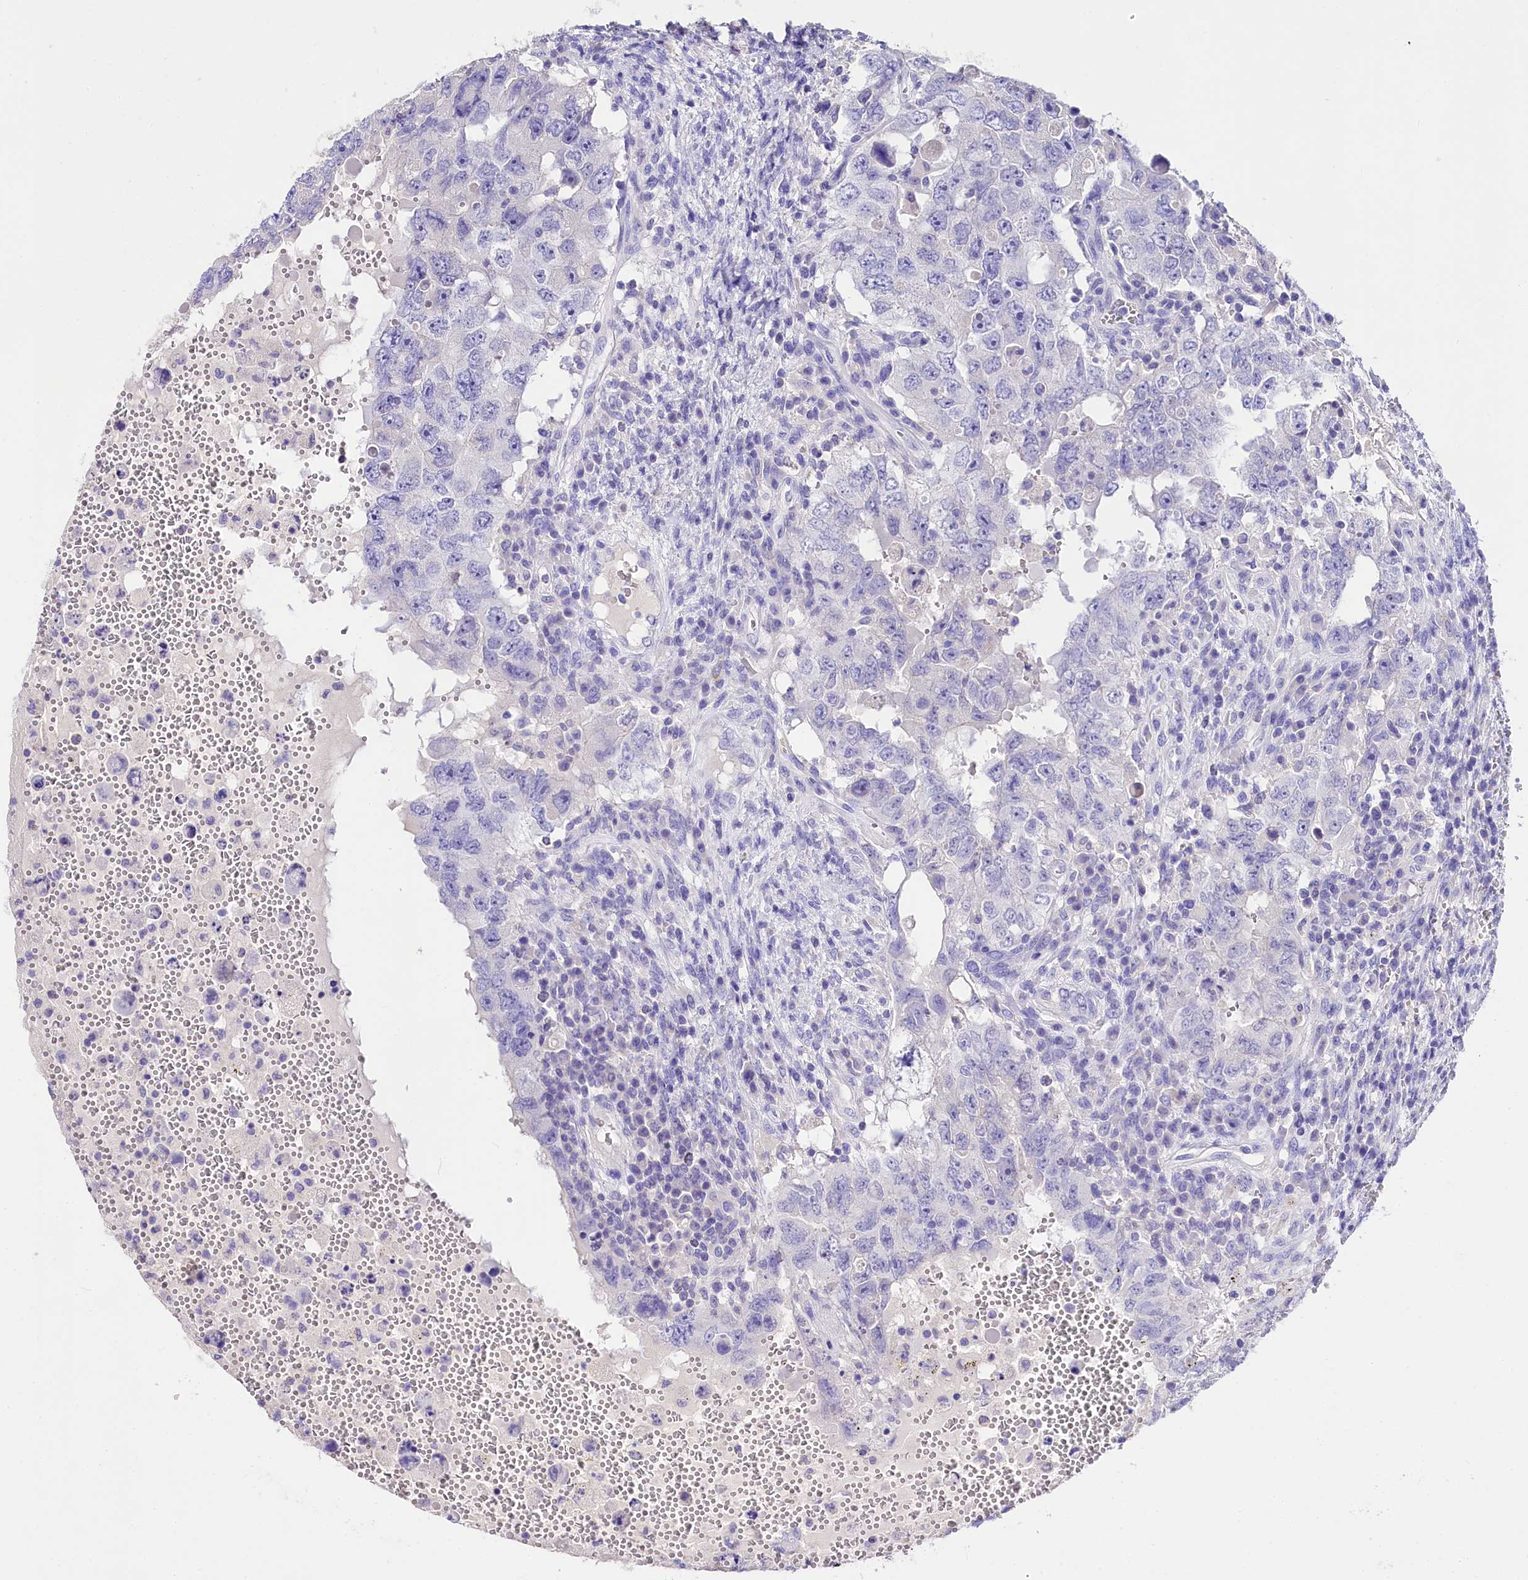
{"staining": {"intensity": "negative", "quantity": "none", "location": "none"}, "tissue": "testis cancer", "cell_type": "Tumor cells", "image_type": "cancer", "snomed": [{"axis": "morphology", "description": "Carcinoma, Embryonal, NOS"}, {"axis": "topography", "description": "Testis"}], "caption": "Tumor cells show no significant expression in testis cancer.", "gene": "A2ML1", "patient": {"sex": "male", "age": 26}}